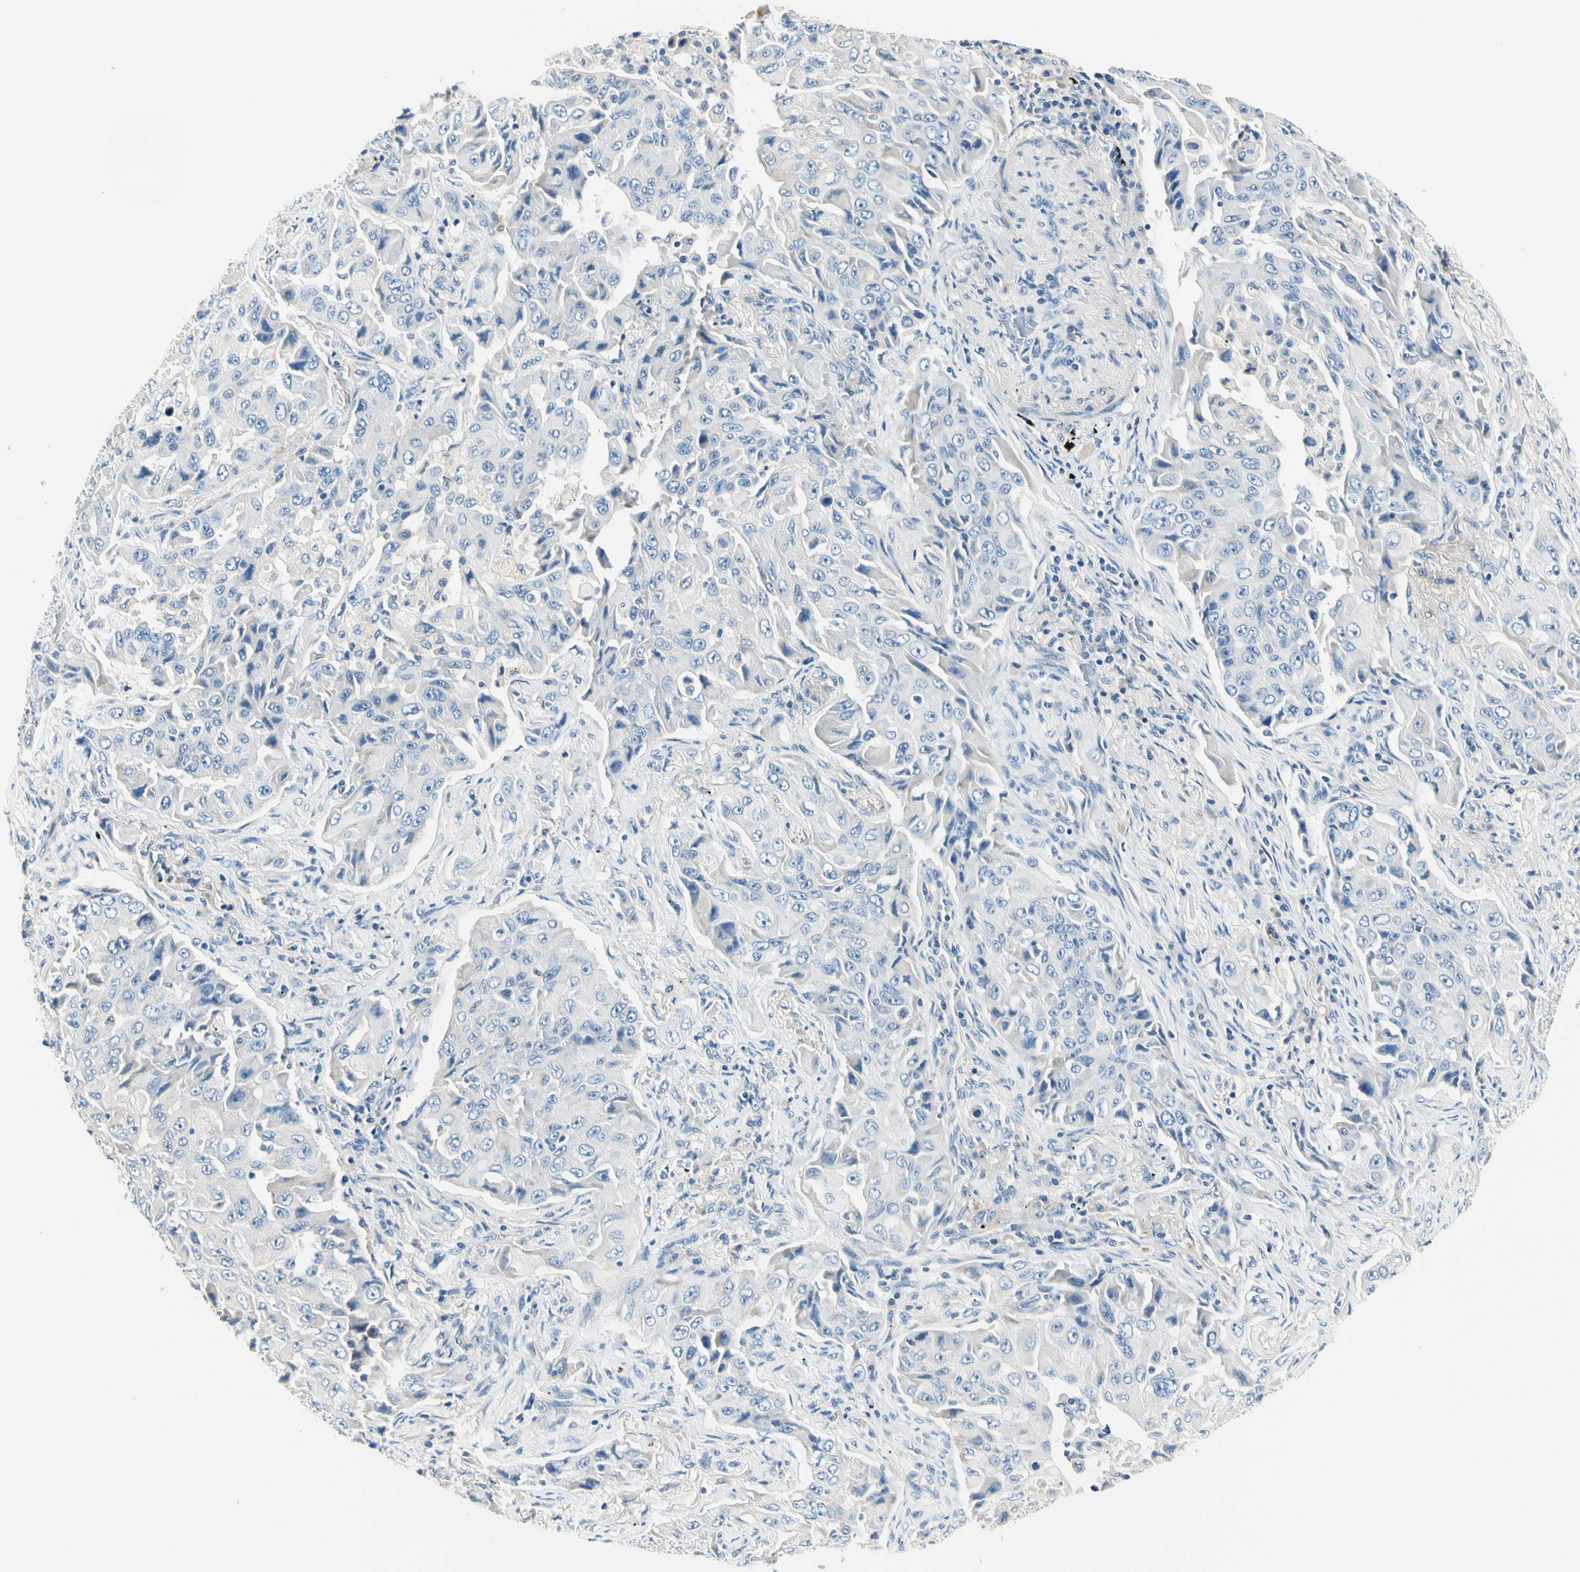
{"staining": {"intensity": "negative", "quantity": "none", "location": "none"}, "tissue": "lung cancer", "cell_type": "Tumor cells", "image_type": "cancer", "snomed": [{"axis": "morphology", "description": "Adenocarcinoma, NOS"}, {"axis": "topography", "description": "Lung"}], "caption": "DAB immunohistochemical staining of adenocarcinoma (lung) demonstrates no significant expression in tumor cells.", "gene": "TGFBR3", "patient": {"sex": "female", "age": 65}}